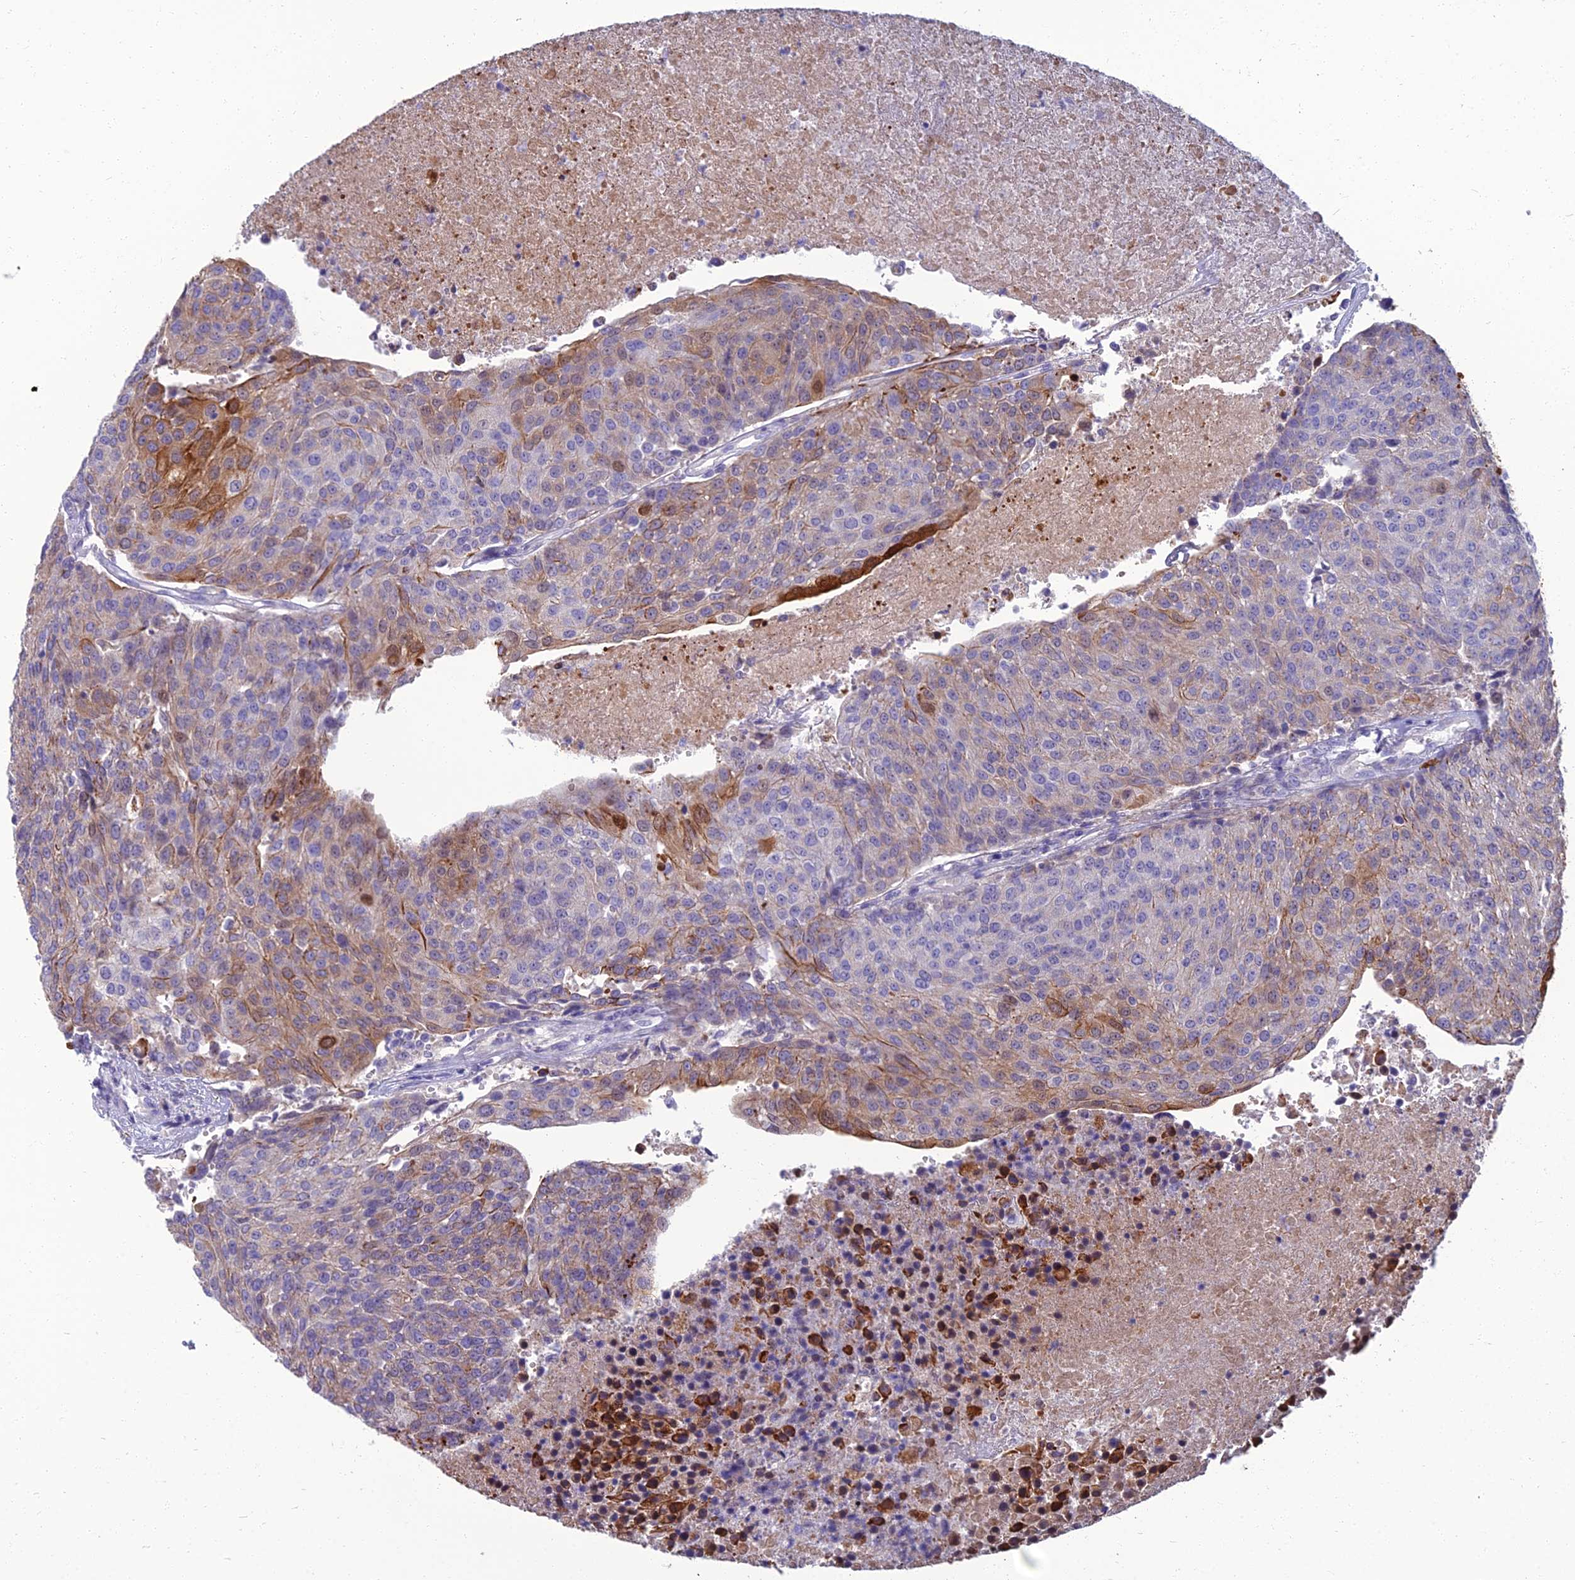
{"staining": {"intensity": "moderate", "quantity": "<25%", "location": "cytoplasmic/membranous"}, "tissue": "urothelial cancer", "cell_type": "Tumor cells", "image_type": "cancer", "snomed": [{"axis": "morphology", "description": "Urothelial carcinoma, High grade"}, {"axis": "topography", "description": "Urinary bladder"}], "caption": "Moderate cytoplasmic/membranous expression for a protein is appreciated in approximately <25% of tumor cells of urothelial cancer using immunohistochemistry.", "gene": "SPTLC3", "patient": {"sex": "female", "age": 85}}